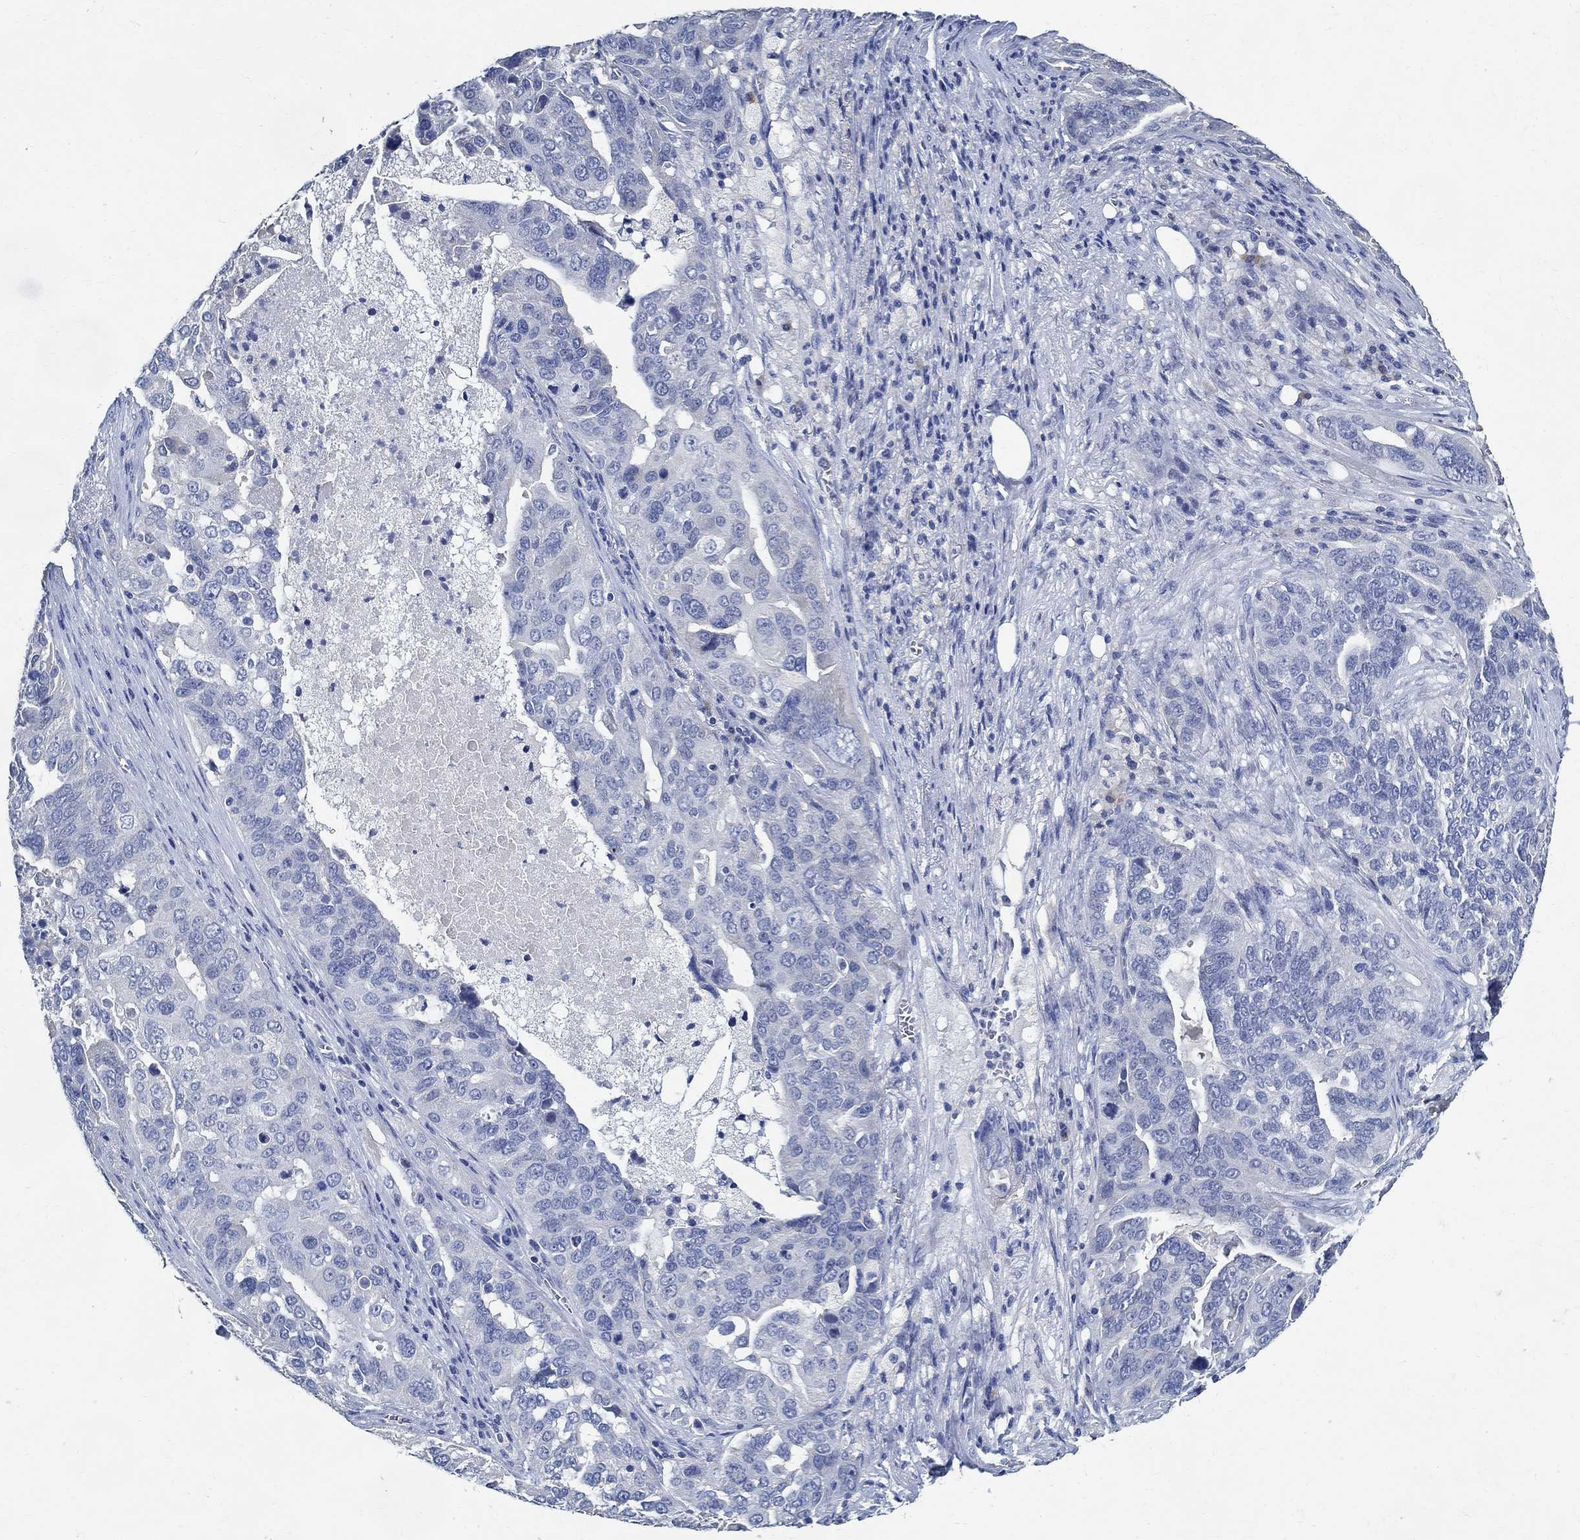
{"staining": {"intensity": "negative", "quantity": "none", "location": "none"}, "tissue": "ovarian cancer", "cell_type": "Tumor cells", "image_type": "cancer", "snomed": [{"axis": "morphology", "description": "Carcinoma, endometroid"}, {"axis": "topography", "description": "Soft tissue"}, {"axis": "topography", "description": "Ovary"}], "caption": "High magnification brightfield microscopy of endometroid carcinoma (ovarian) stained with DAB (3,3'-diaminobenzidine) (brown) and counterstained with hematoxylin (blue): tumor cells show no significant staining.", "gene": "PRX", "patient": {"sex": "female", "age": 52}}